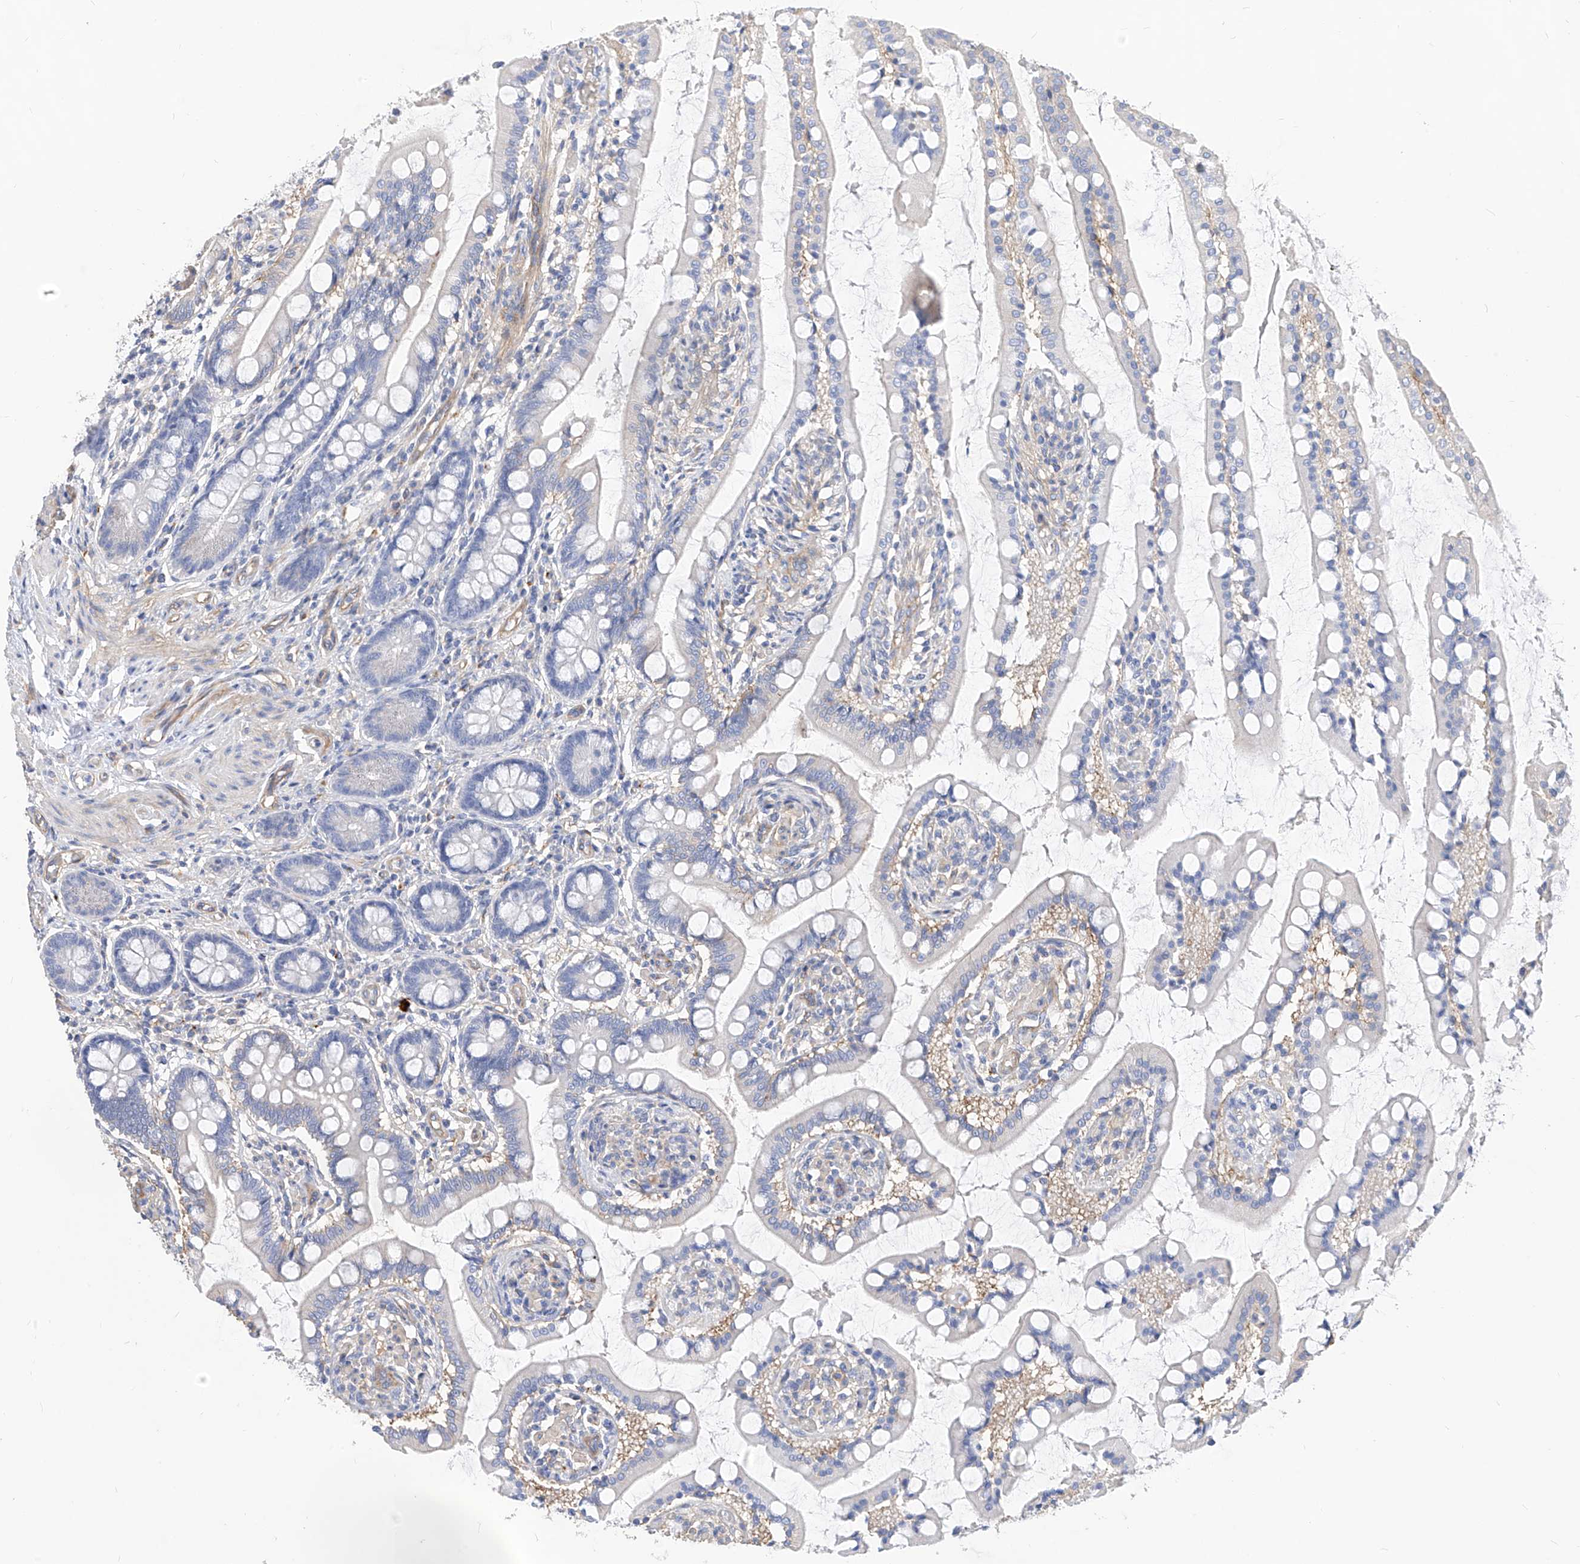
{"staining": {"intensity": "weak", "quantity": "25%-75%", "location": "cytoplasmic/membranous"}, "tissue": "small intestine", "cell_type": "Glandular cells", "image_type": "normal", "snomed": [{"axis": "morphology", "description": "Normal tissue, NOS"}, {"axis": "topography", "description": "Small intestine"}], "caption": "A brown stain labels weak cytoplasmic/membranous positivity of a protein in glandular cells of normal human small intestine. (IHC, brightfield microscopy, high magnification).", "gene": "SCGB2A1", "patient": {"sex": "male", "age": 52}}